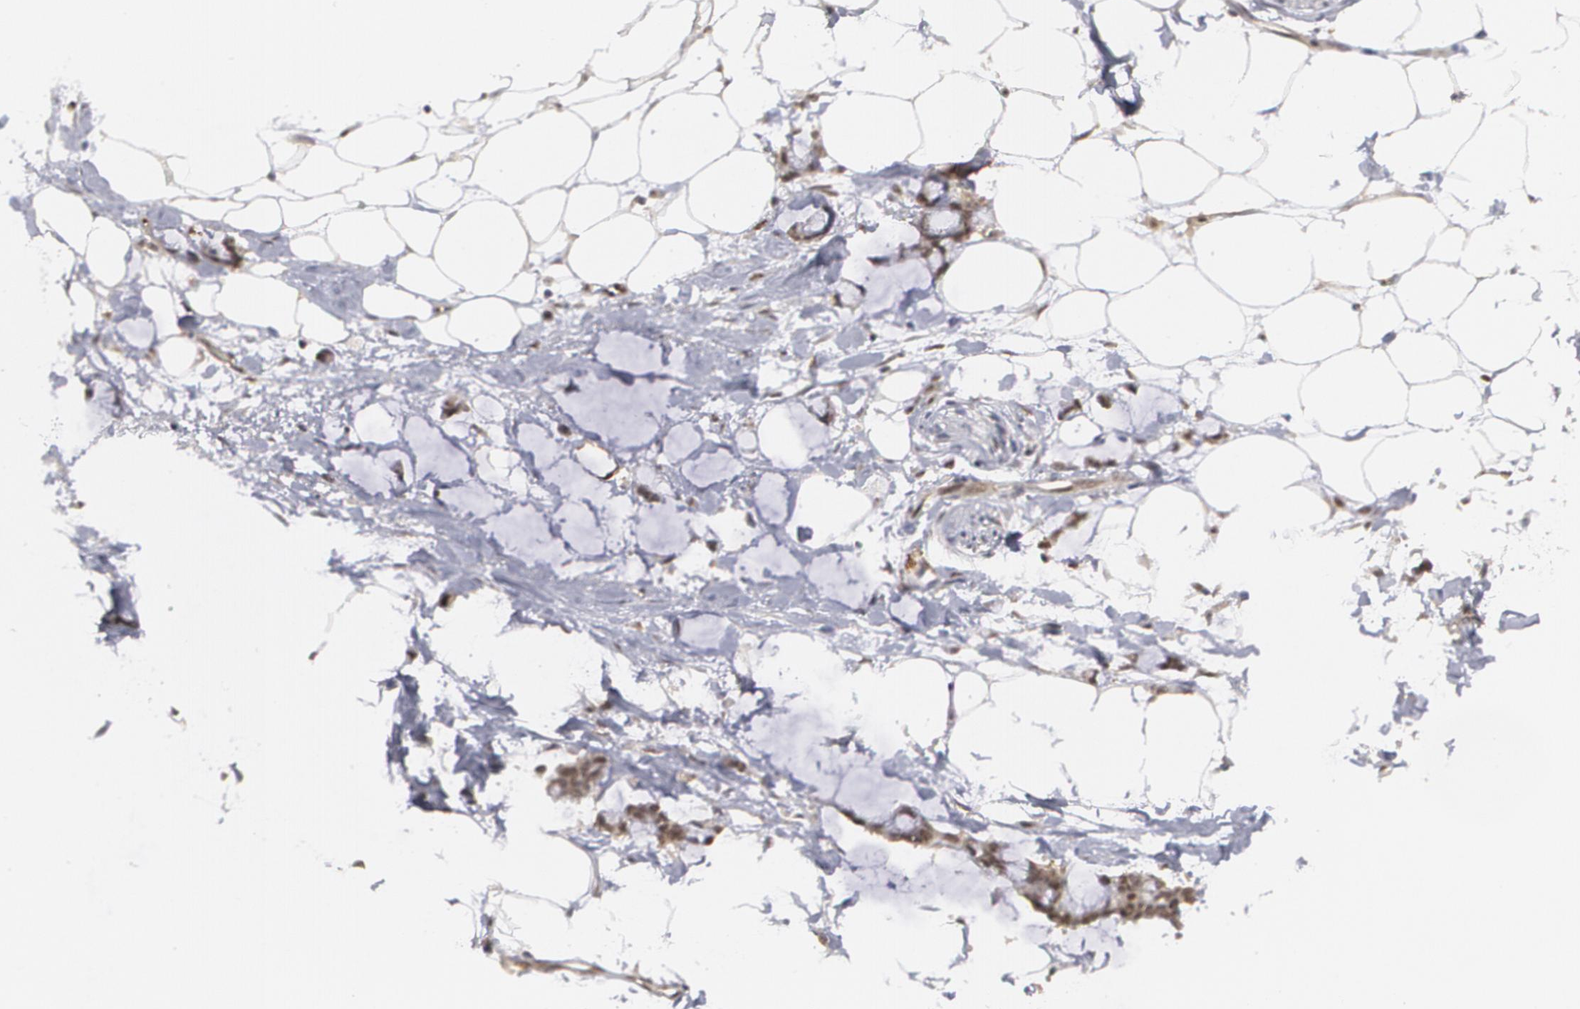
{"staining": {"intensity": "weak", "quantity": ">75%", "location": "cytoplasmic/membranous"}, "tissue": "adipose tissue", "cell_type": "Adipocytes", "image_type": "normal", "snomed": [{"axis": "morphology", "description": "Normal tissue, NOS"}, {"axis": "morphology", "description": "Duct carcinoma"}, {"axis": "topography", "description": "Breast"}, {"axis": "topography", "description": "Adipose tissue"}], "caption": "Immunohistochemistry (DAB) staining of normal human adipose tissue shows weak cytoplasmic/membranous protein positivity in about >75% of adipocytes.", "gene": "INTS6L", "patient": {"sex": "female", "age": 37}}